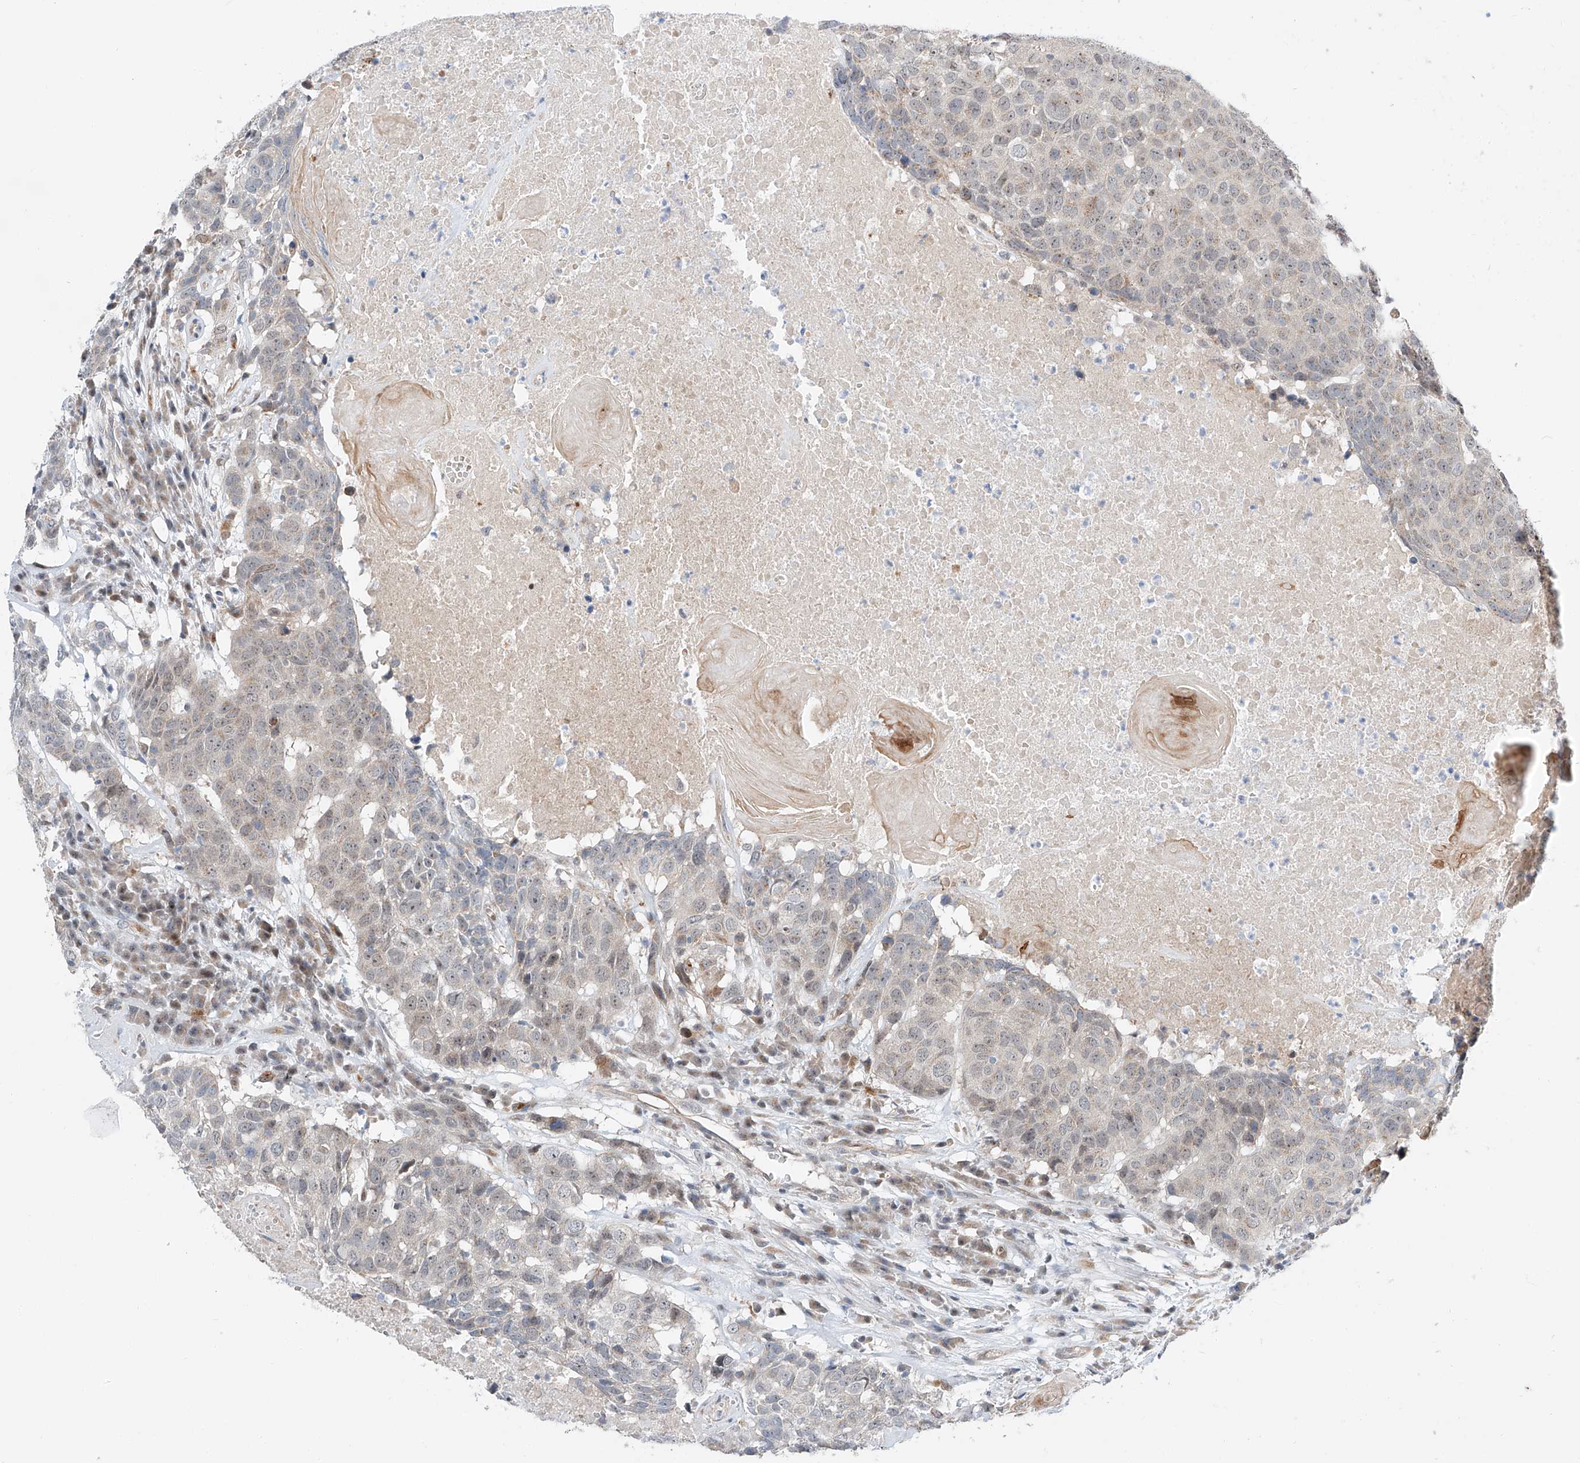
{"staining": {"intensity": "weak", "quantity": "<25%", "location": "nuclear"}, "tissue": "head and neck cancer", "cell_type": "Tumor cells", "image_type": "cancer", "snomed": [{"axis": "morphology", "description": "Squamous cell carcinoma, NOS"}, {"axis": "topography", "description": "Head-Neck"}], "caption": "Squamous cell carcinoma (head and neck) stained for a protein using immunohistochemistry (IHC) reveals no staining tumor cells.", "gene": "CLDND1", "patient": {"sex": "male", "age": 66}}